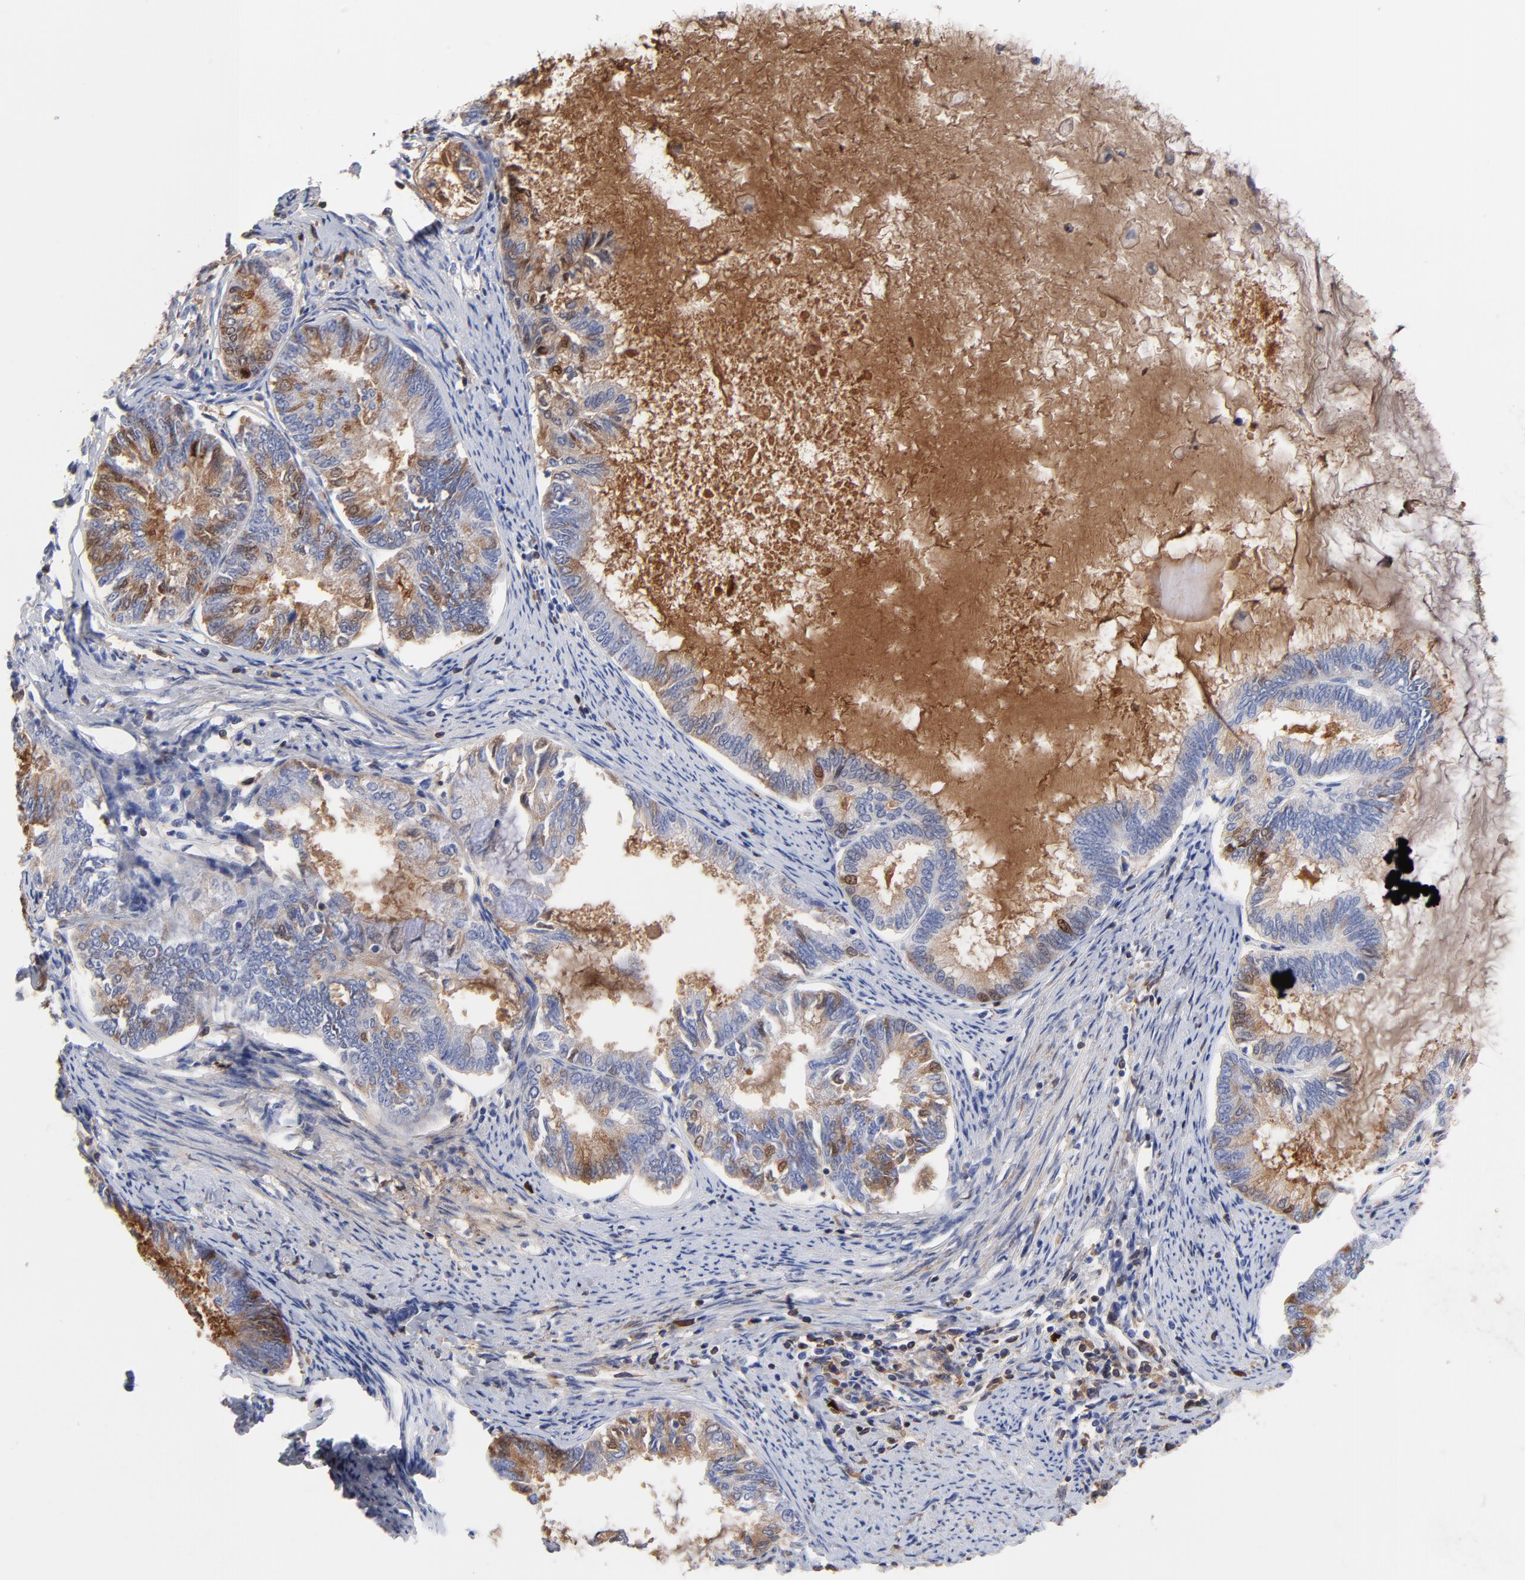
{"staining": {"intensity": "weak", "quantity": "25%-75%", "location": "cytoplasmic/membranous,nuclear"}, "tissue": "endometrial cancer", "cell_type": "Tumor cells", "image_type": "cancer", "snomed": [{"axis": "morphology", "description": "Adenocarcinoma, NOS"}, {"axis": "topography", "description": "Endometrium"}], "caption": "This image exhibits IHC staining of endometrial adenocarcinoma, with low weak cytoplasmic/membranous and nuclear staining in approximately 25%-75% of tumor cells.", "gene": "IGLV3-10", "patient": {"sex": "female", "age": 86}}